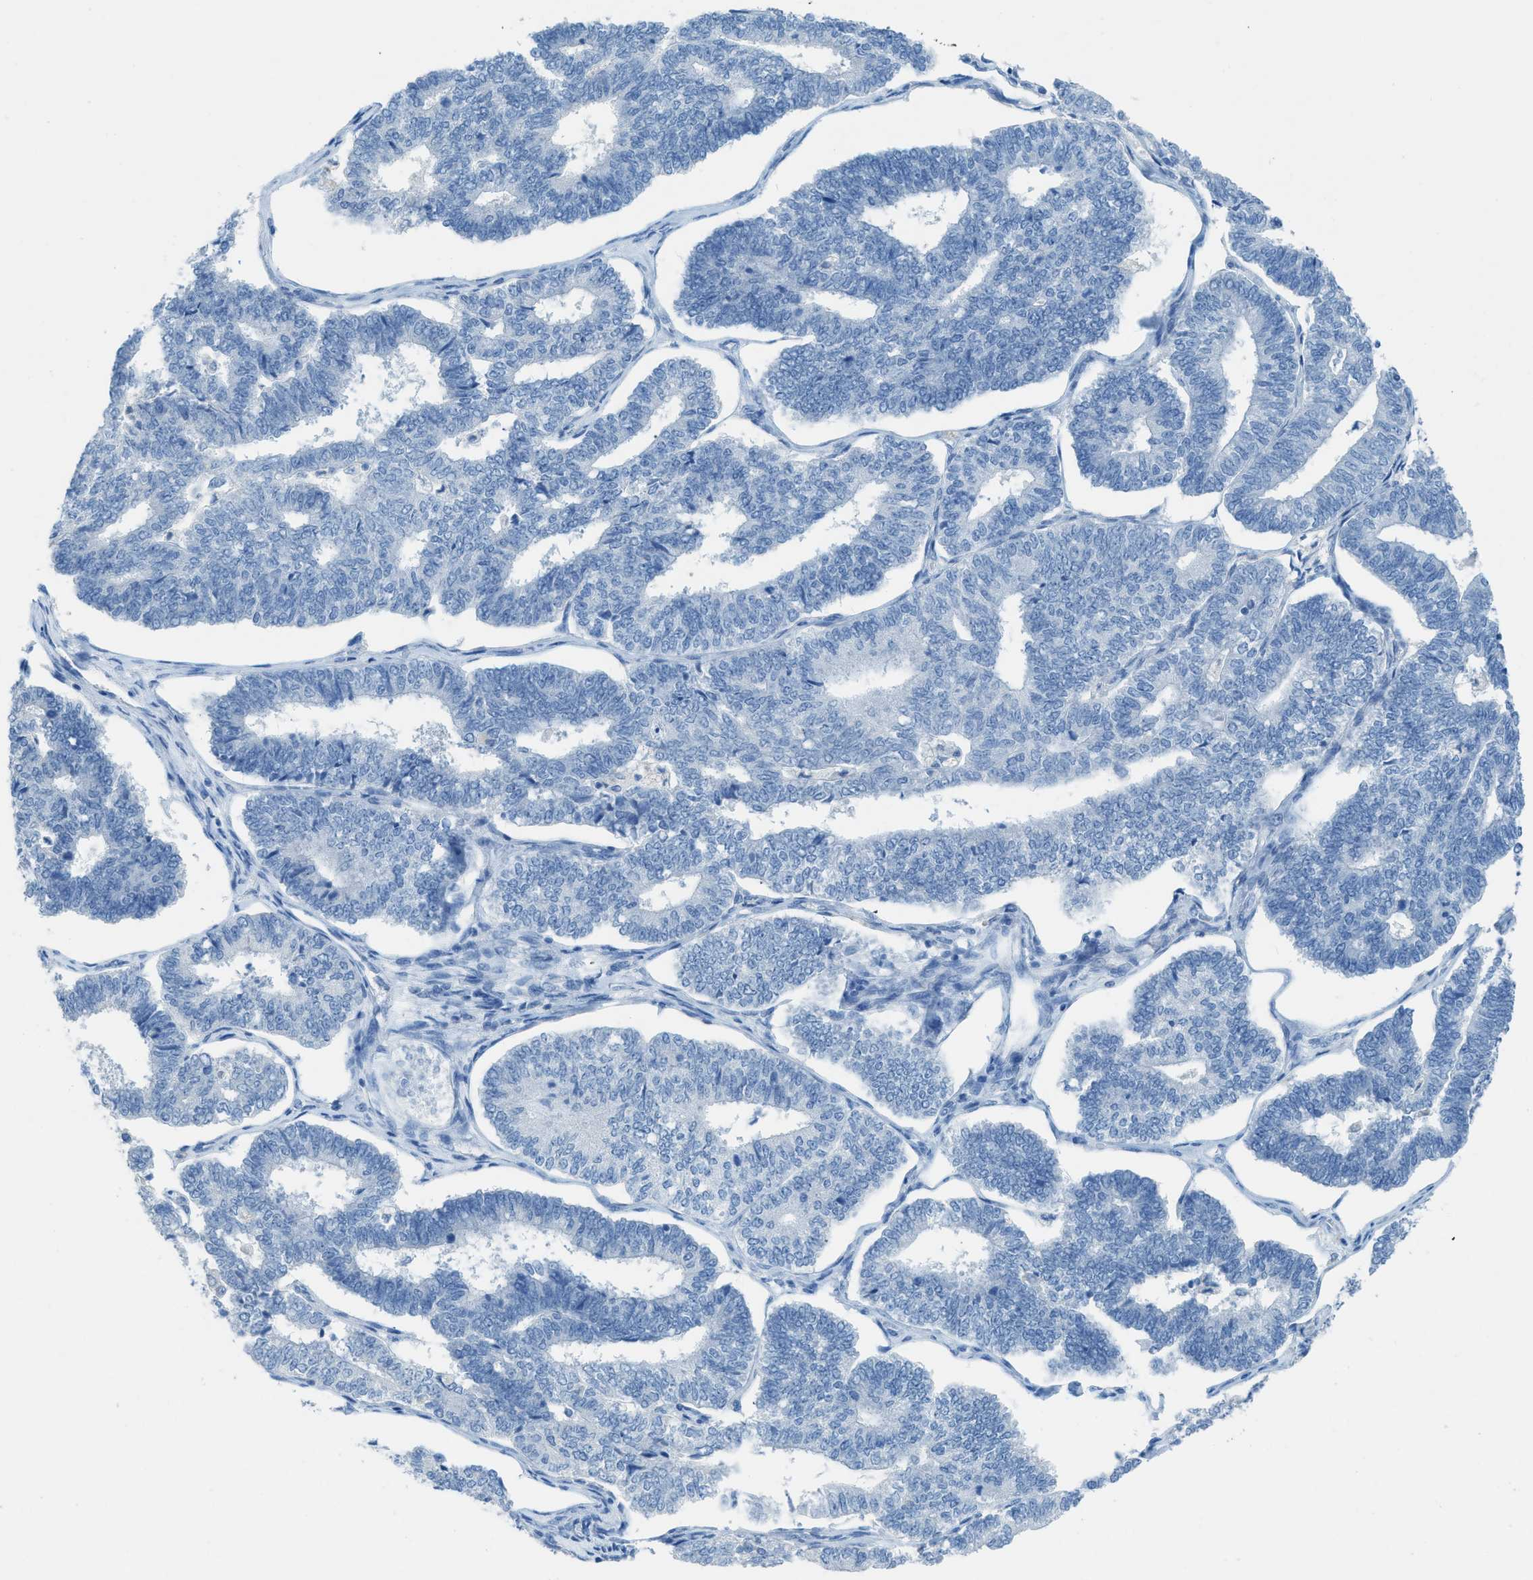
{"staining": {"intensity": "negative", "quantity": "none", "location": "none"}, "tissue": "endometrial cancer", "cell_type": "Tumor cells", "image_type": "cancer", "snomed": [{"axis": "morphology", "description": "Adenocarcinoma, NOS"}, {"axis": "topography", "description": "Endometrium"}], "caption": "Endometrial cancer stained for a protein using immunohistochemistry shows no staining tumor cells.", "gene": "ACAN", "patient": {"sex": "female", "age": 70}}